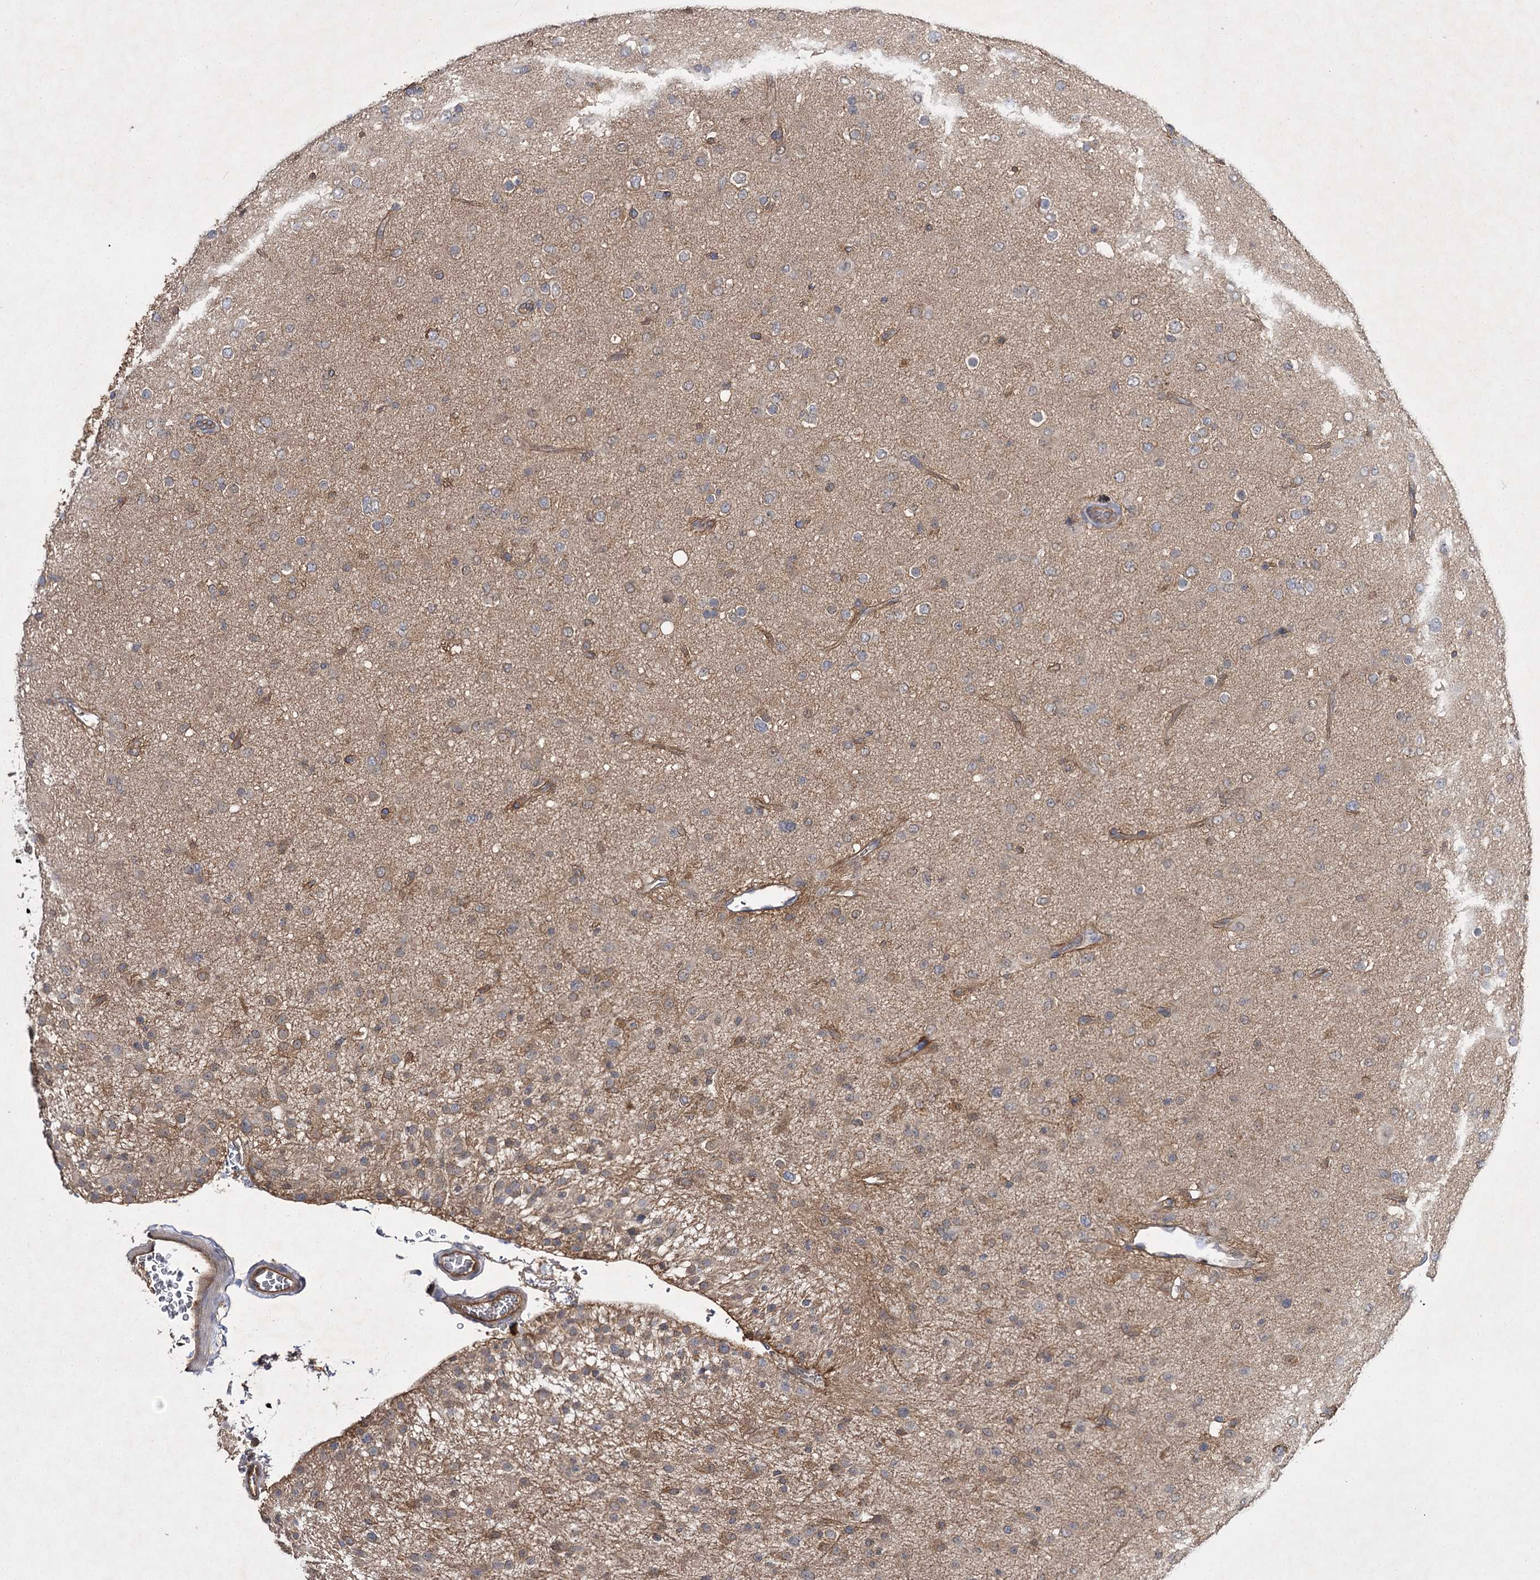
{"staining": {"intensity": "negative", "quantity": "none", "location": "none"}, "tissue": "glioma", "cell_type": "Tumor cells", "image_type": "cancer", "snomed": [{"axis": "morphology", "description": "Glioma, malignant, Low grade"}, {"axis": "topography", "description": "Brain"}], "caption": "High magnification brightfield microscopy of glioma stained with DAB (brown) and counterstained with hematoxylin (blue): tumor cells show no significant expression.", "gene": "BCR", "patient": {"sex": "male", "age": 65}}